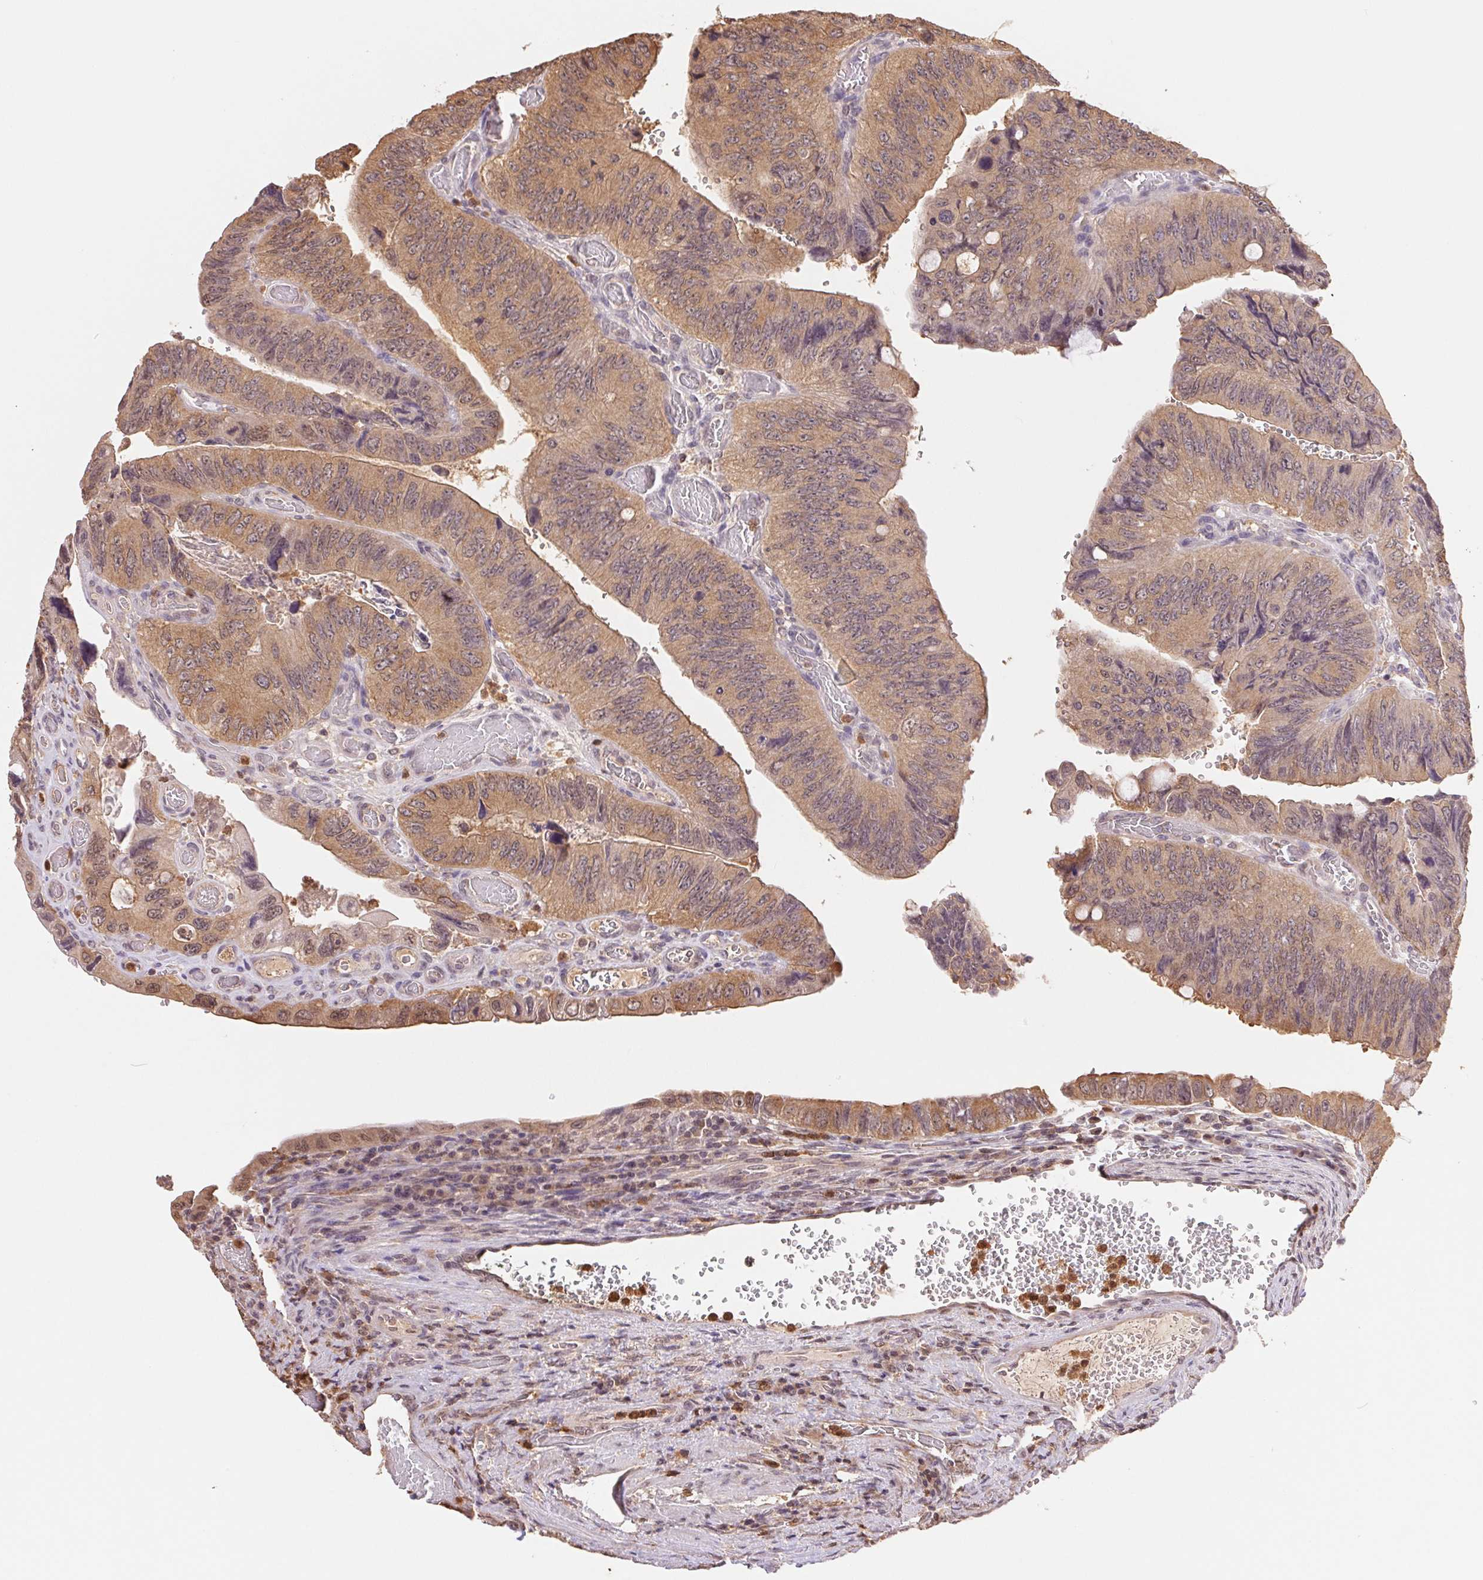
{"staining": {"intensity": "weak", "quantity": ">75%", "location": "cytoplasmic/membranous"}, "tissue": "colorectal cancer", "cell_type": "Tumor cells", "image_type": "cancer", "snomed": [{"axis": "morphology", "description": "Adenocarcinoma, NOS"}, {"axis": "topography", "description": "Colon"}], "caption": "Adenocarcinoma (colorectal) tissue shows weak cytoplasmic/membranous expression in about >75% of tumor cells", "gene": "CDC123", "patient": {"sex": "female", "age": 84}}